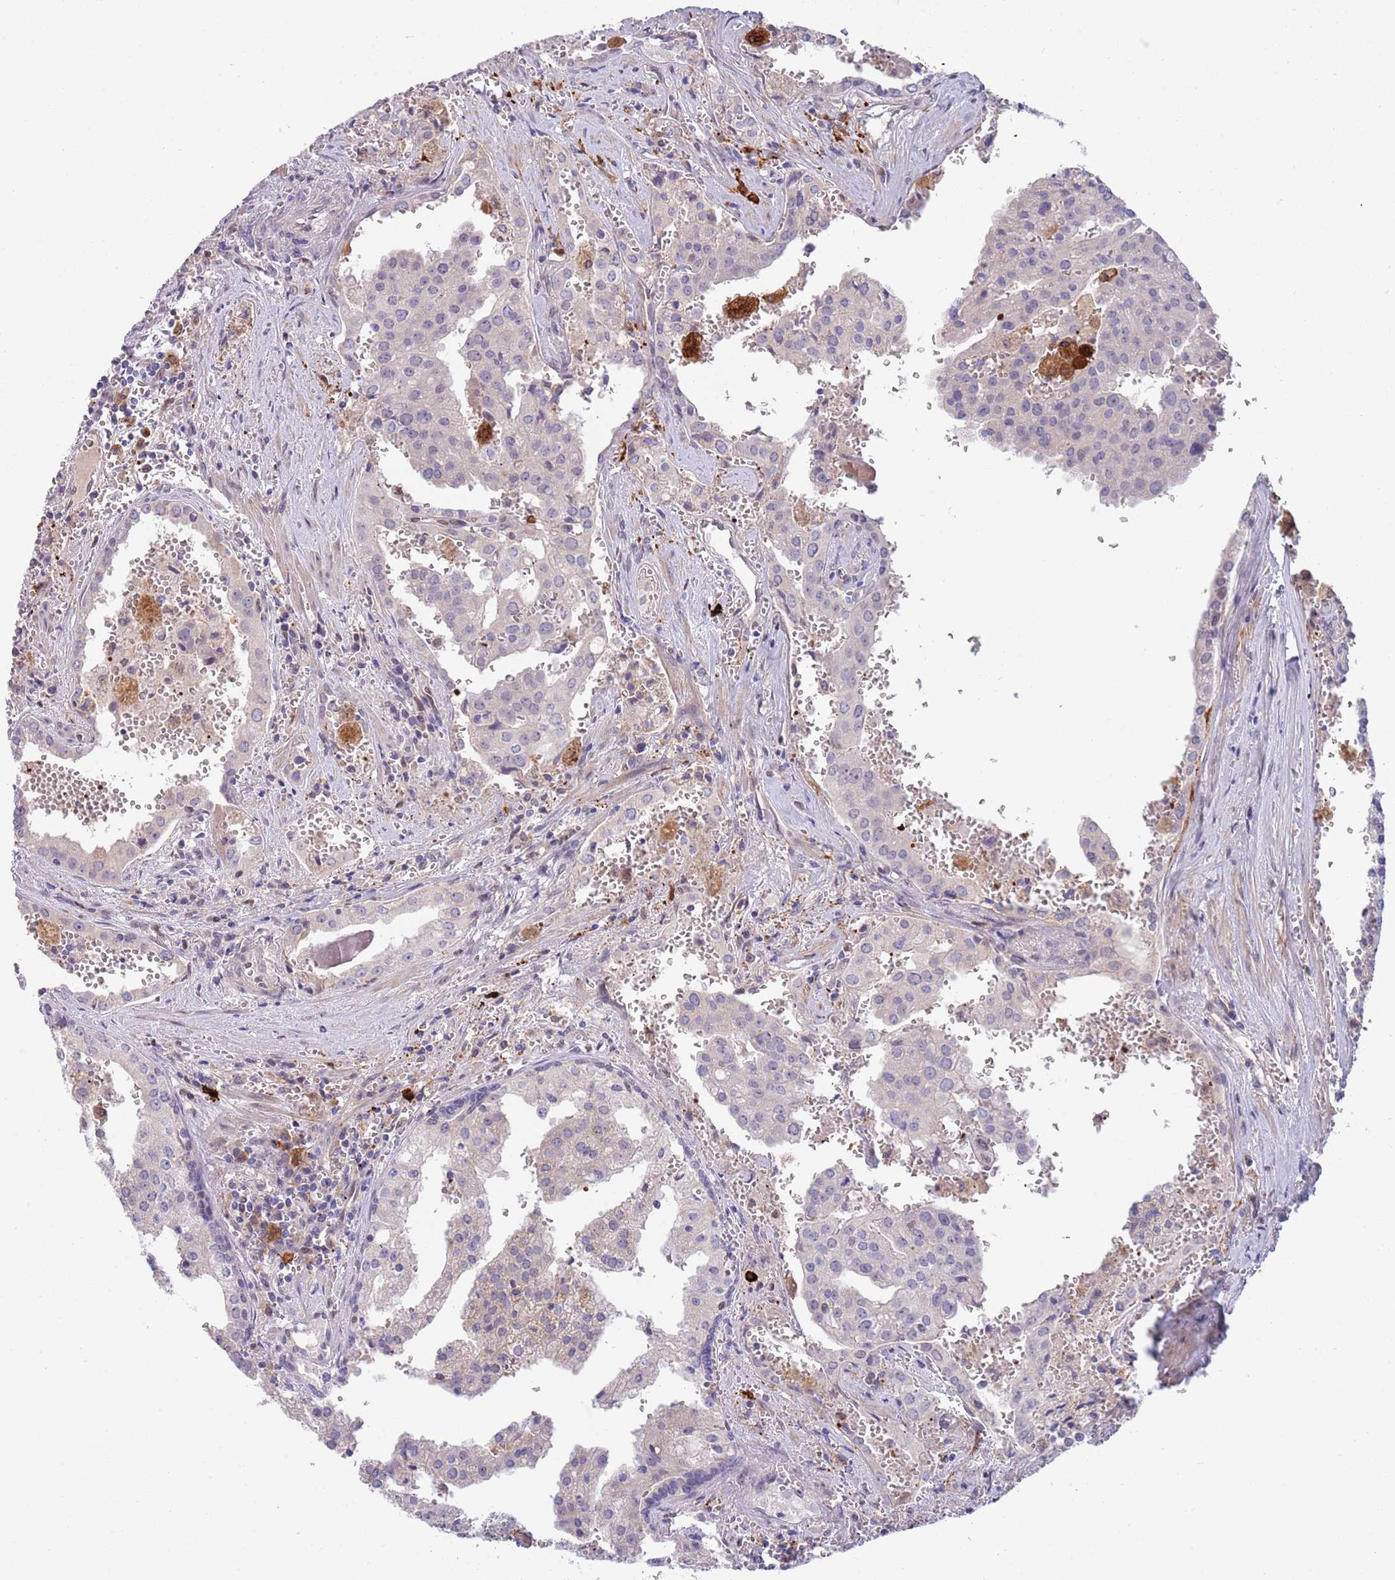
{"staining": {"intensity": "negative", "quantity": "none", "location": "none"}, "tissue": "prostate cancer", "cell_type": "Tumor cells", "image_type": "cancer", "snomed": [{"axis": "morphology", "description": "Adenocarcinoma, High grade"}, {"axis": "topography", "description": "Prostate"}], "caption": "DAB (3,3'-diaminobenzidine) immunohistochemical staining of human prostate adenocarcinoma (high-grade) shows no significant positivity in tumor cells.", "gene": "NLRP6", "patient": {"sex": "male", "age": 68}}